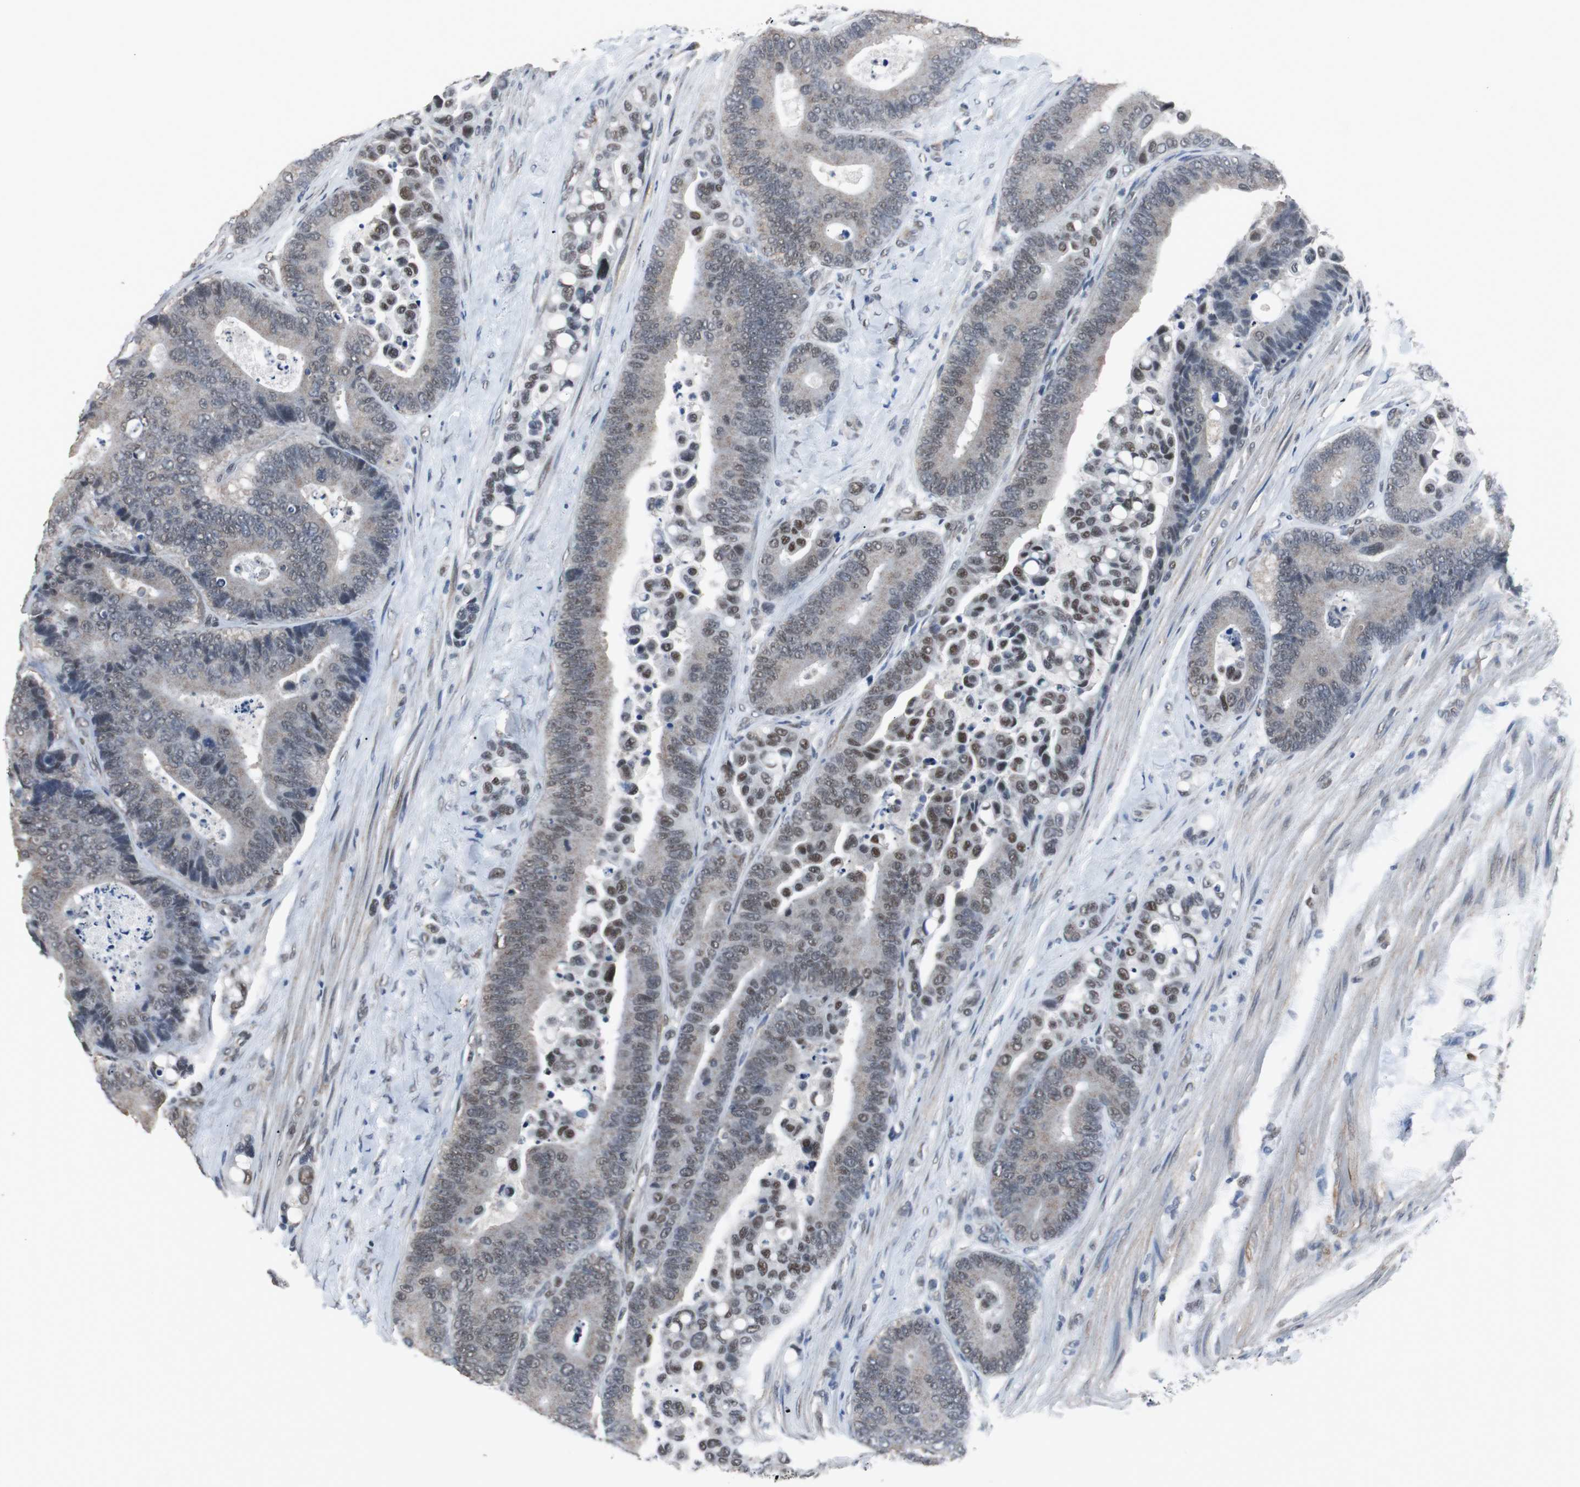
{"staining": {"intensity": "negative", "quantity": "none", "location": "none"}, "tissue": "colorectal cancer", "cell_type": "Tumor cells", "image_type": "cancer", "snomed": [{"axis": "morphology", "description": "Normal tissue, NOS"}, {"axis": "morphology", "description": "Adenocarcinoma, NOS"}, {"axis": "topography", "description": "Colon"}], "caption": "The image exhibits no staining of tumor cells in colorectal cancer (adenocarcinoma).", "gene": "ZHX2", "patient": {"sex": "male", "age": 82}}